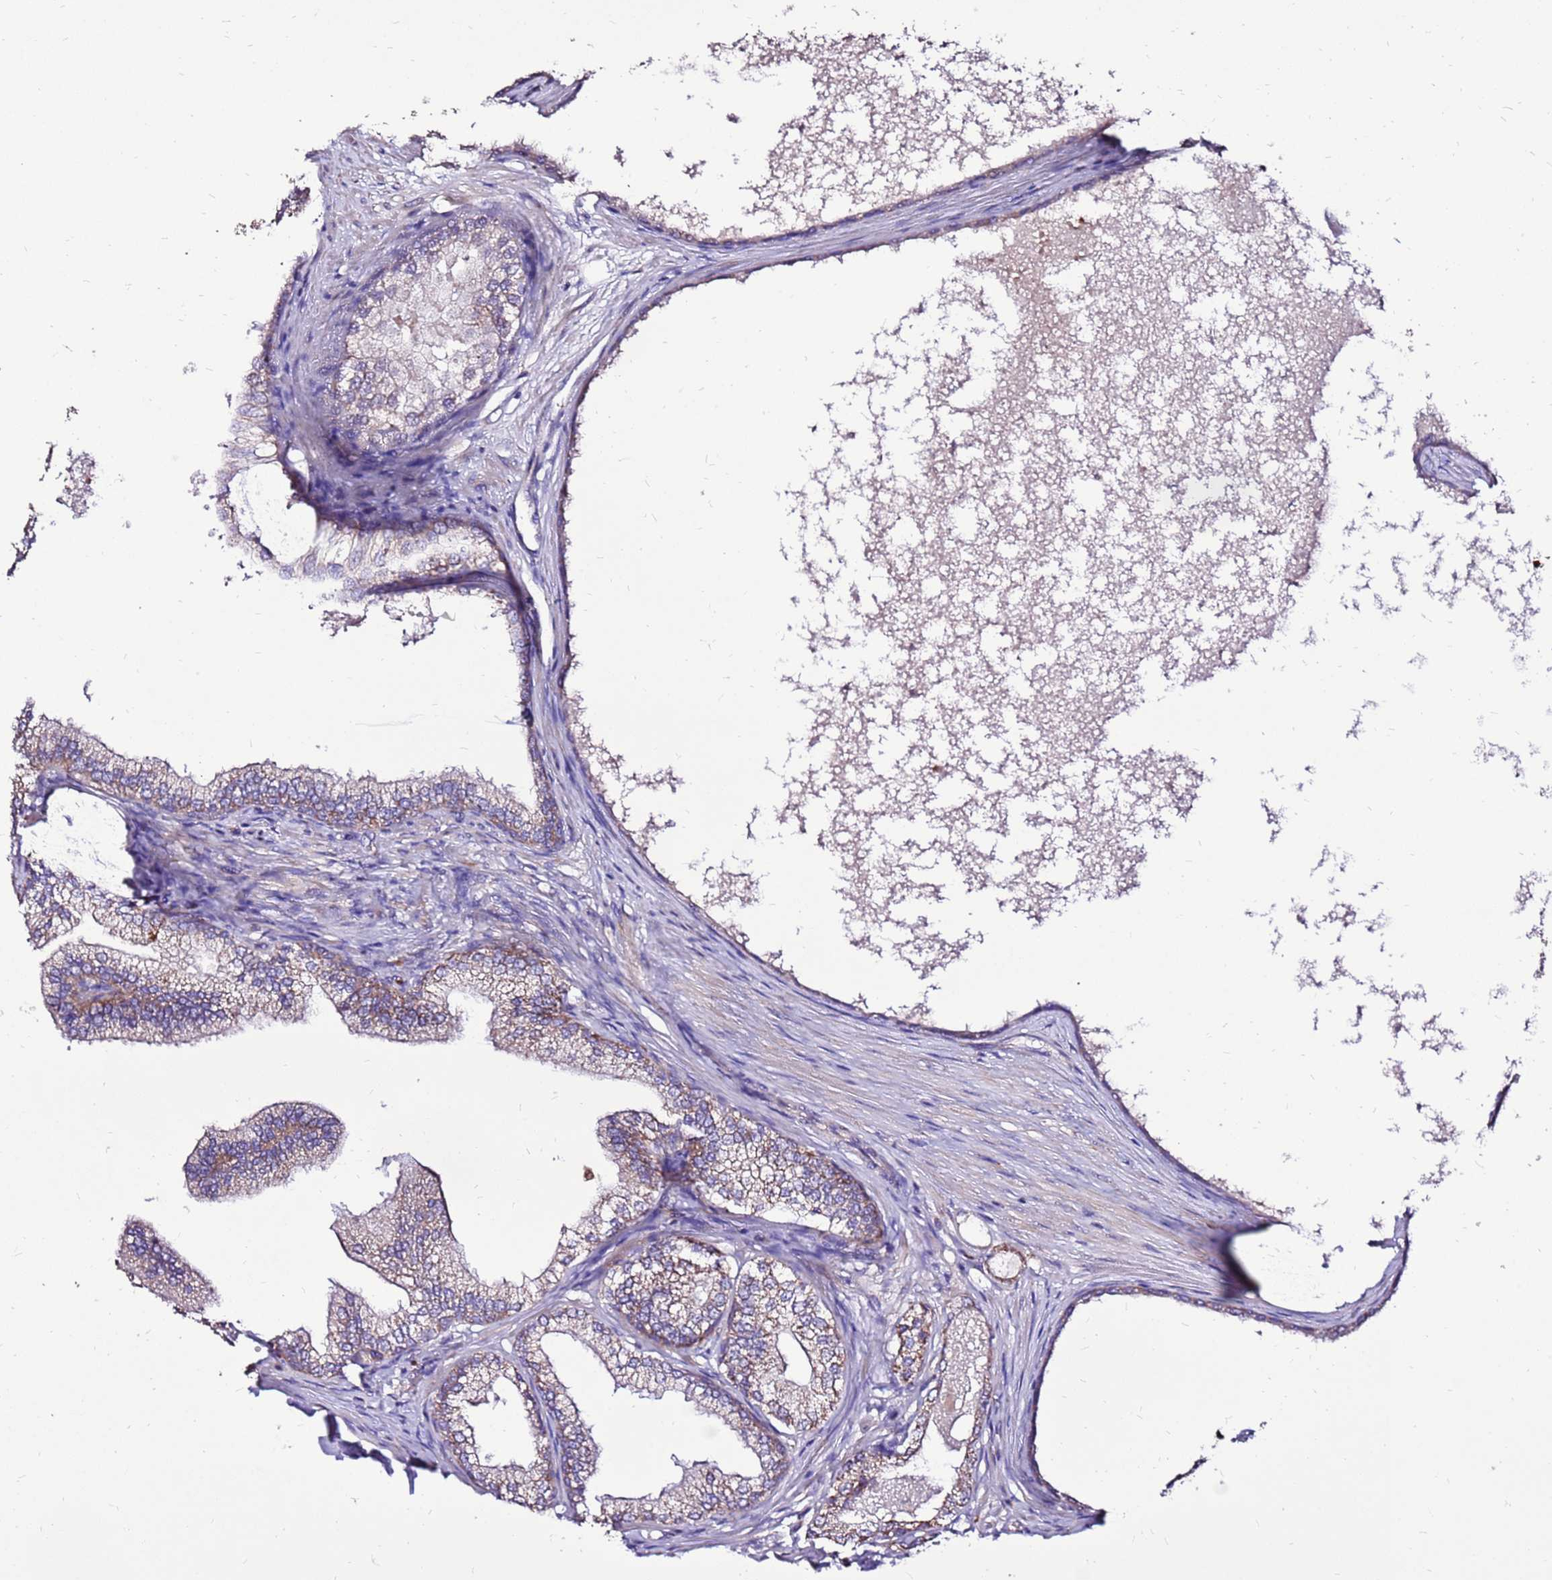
{"staining": {"intensity": "moderate", "quantity": "25%-75%", "location": "cytoplasmic/membranous"}, "tissue": "prostate", "cell_type": "Glandular cells", "image_type": "normal", "snomed": [{"axis": "morphology", "description": "Normal tissue, NOS"}, {"axis": "morphology", "description": "Urothelial carcinoma, Low grade"}, {"axis": "topography", "description": "Urinary bladder"}, {"axis": "topography", "description": "Prostate"}], "caption": "A photomicrograph showing moderate cytoplasmic/membranous staining in about 25%-75% of glandular cells in normal prostate, as visualized by brown immunohistochemical staining.", "gene": "SPSB3", "patient": {"sex": "male", "age": 60}}